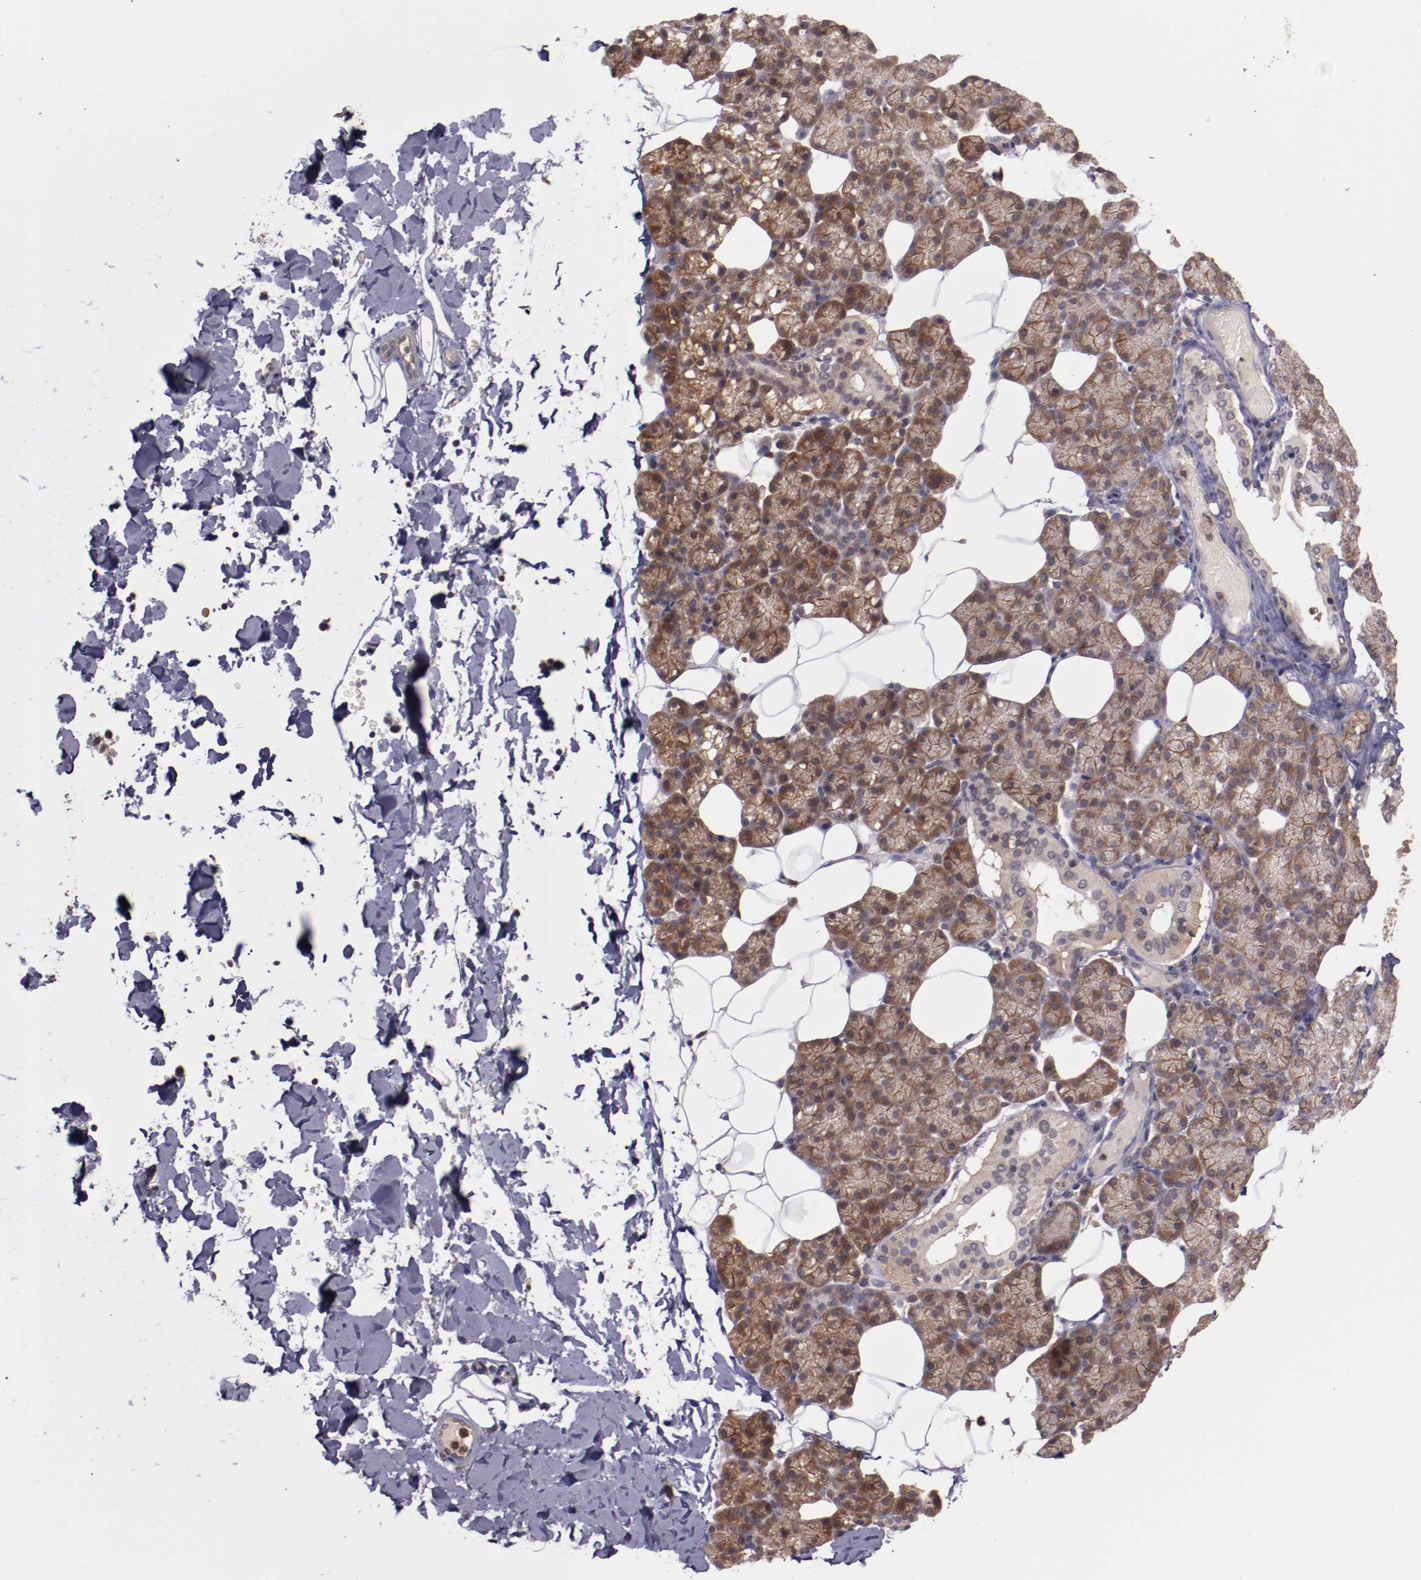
{"staining": {"intensity": "strong", "quantity": "<25%", "location": "cytoplasmic/membranous"}, "tissue": "salivary gland", "cell_type": "Glandular cells", "image_type": "normal", "snomed": [{"axis": "morphology", "description": "Normal tissue, NOS"}, {"axis": "topography", "description": "Lymph node"}, {"axis": "topography", "description": "Salivary gland"}], "caption": "The photomicrograph displays a brown stain indicating the presence of a protein in the cytoplasmic/membranous of glandular cells in salivary gland. (Brightfield microscopy of DAB IHC at high magnification).", "gene": "FTSJ1", "patient": {"sex": "male", "age": 8}}